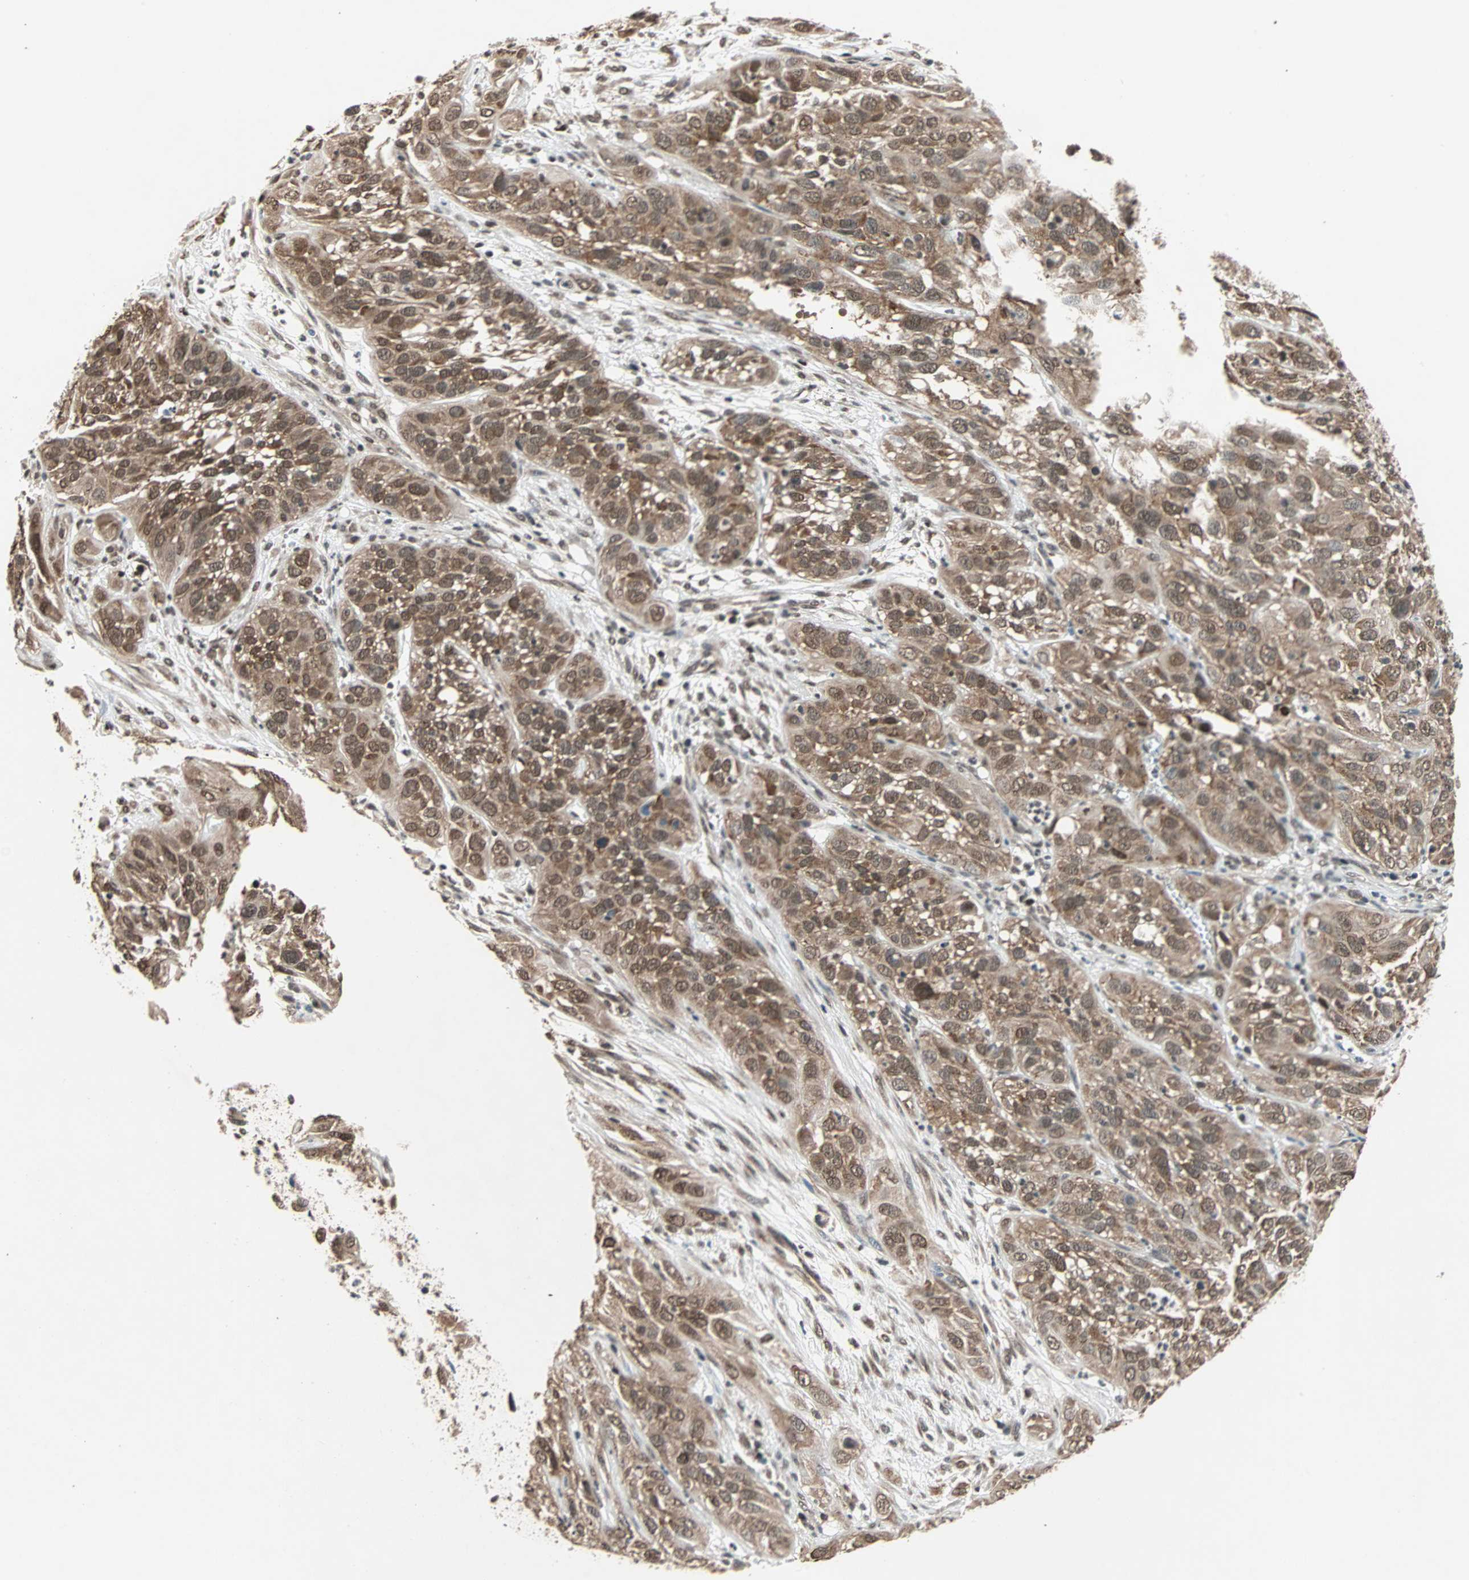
{"staining": {"intensity": "moderate", "quantity": ">75%", "location": "cytoplasmic/membranous,nuclear"}, "tissue": "cervical cancer", "cell_type": "Tumor cells", "image_type": "cancer", "snomed": [{"axis": "morphology", "description": "Squamous cell carcinoma, NOS"}, {"axis": "topography", "description": "Cervix"}], "caption": "IHC of human cervical squamous cell carcinoma shows medium levels of moderate cytoplasmic/membranous and nuclear staining in approximately >75% of tumor cells. The protein is stained brown, and the nuclei are stained in blue (DAB (3,3'-diaminobenzidine) IHC with brightfield microscopy, high magnification).", "gene": "DAZAP1", "patient": {"sex": "female", "age": 32}}